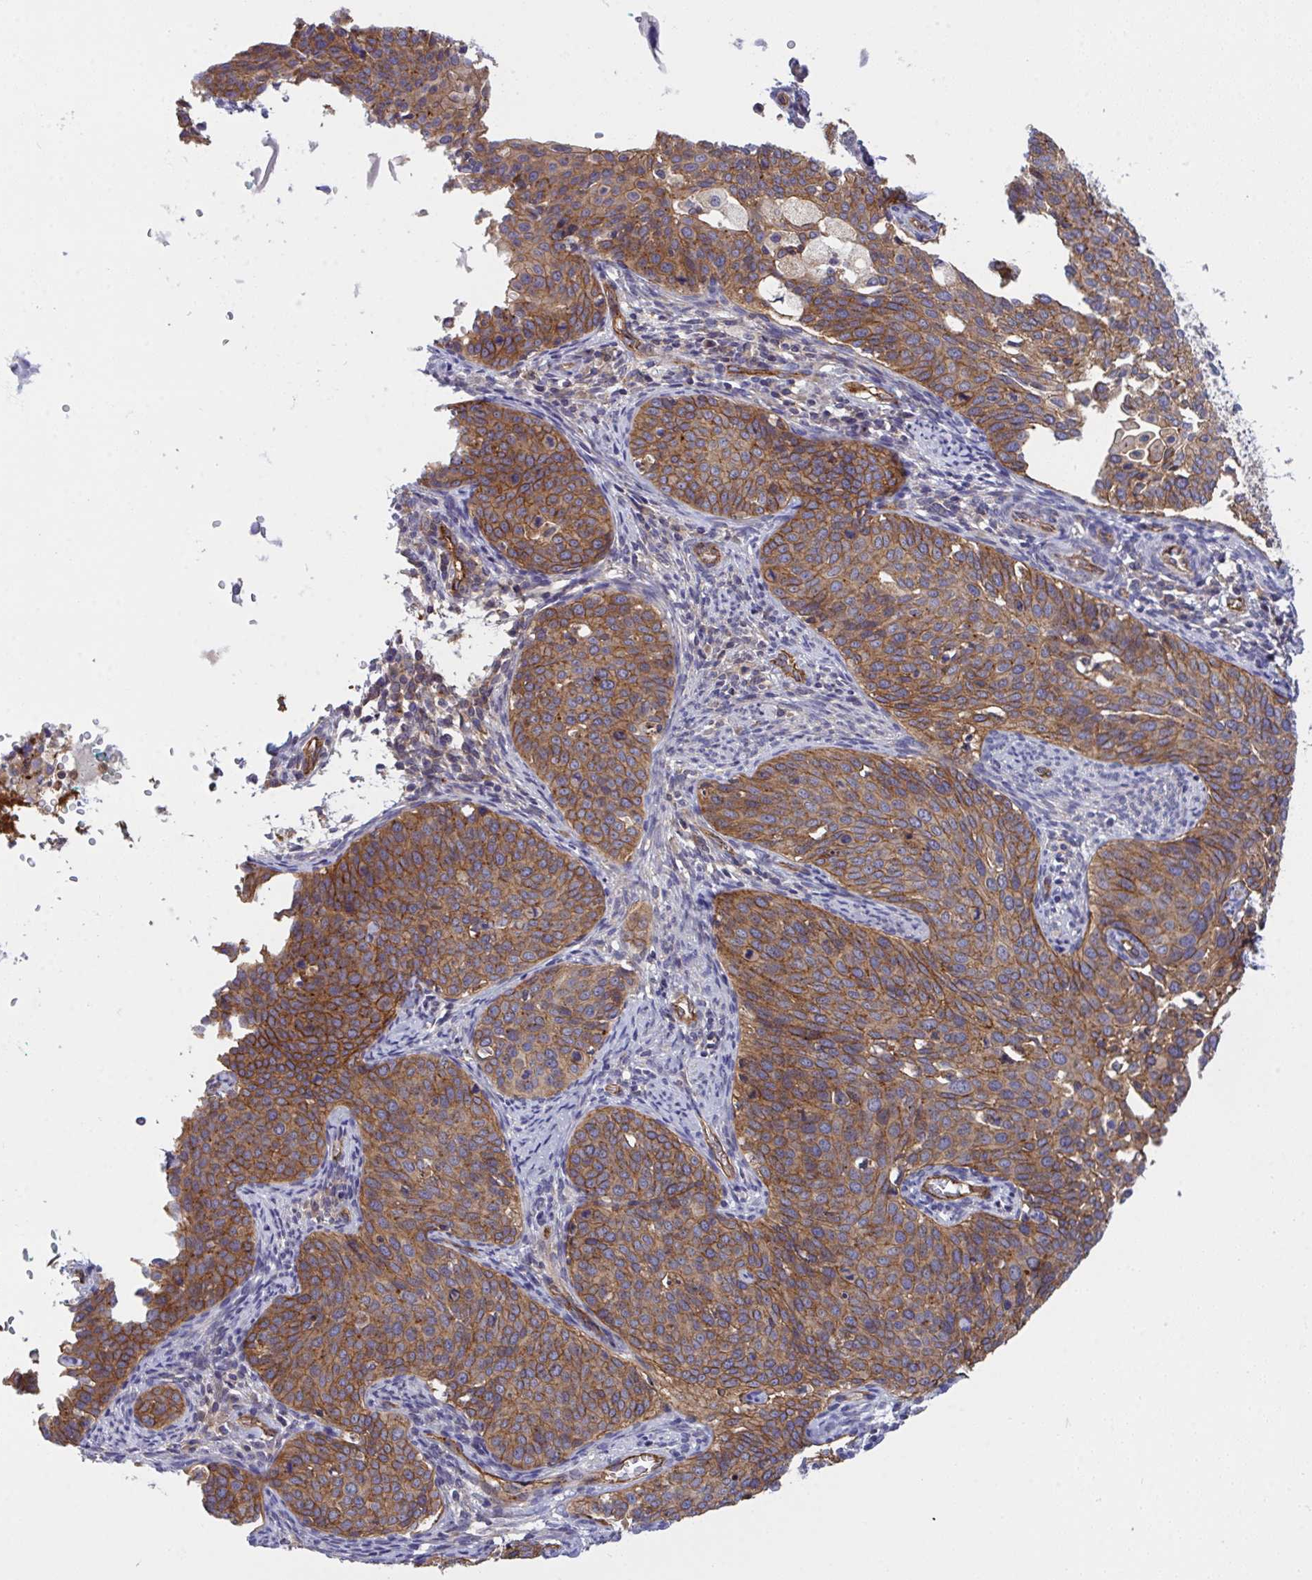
{"staining": {"intensity": "moderate", "quantity": ">75%", "location": "cytoplasmic/membranous"}, "tissue": "cervical cancer", "cell_type": "Tumor cells", "image_type": "cancer", "snomed": [{"axis": "morphology", "description": "Squamous cell carcinoma, NOS"}, {"axis": "topography", "description": "Cervix"}], "caption": "This micrograph exhibits IHC staining of cervical cancer (squamous cell carcinoma), with medium moderate cytoplasmic/membranous staining in about >75% of tumor cells.", "gene": "C4orf36", "patient": {"sex": "female", "age": 44}}